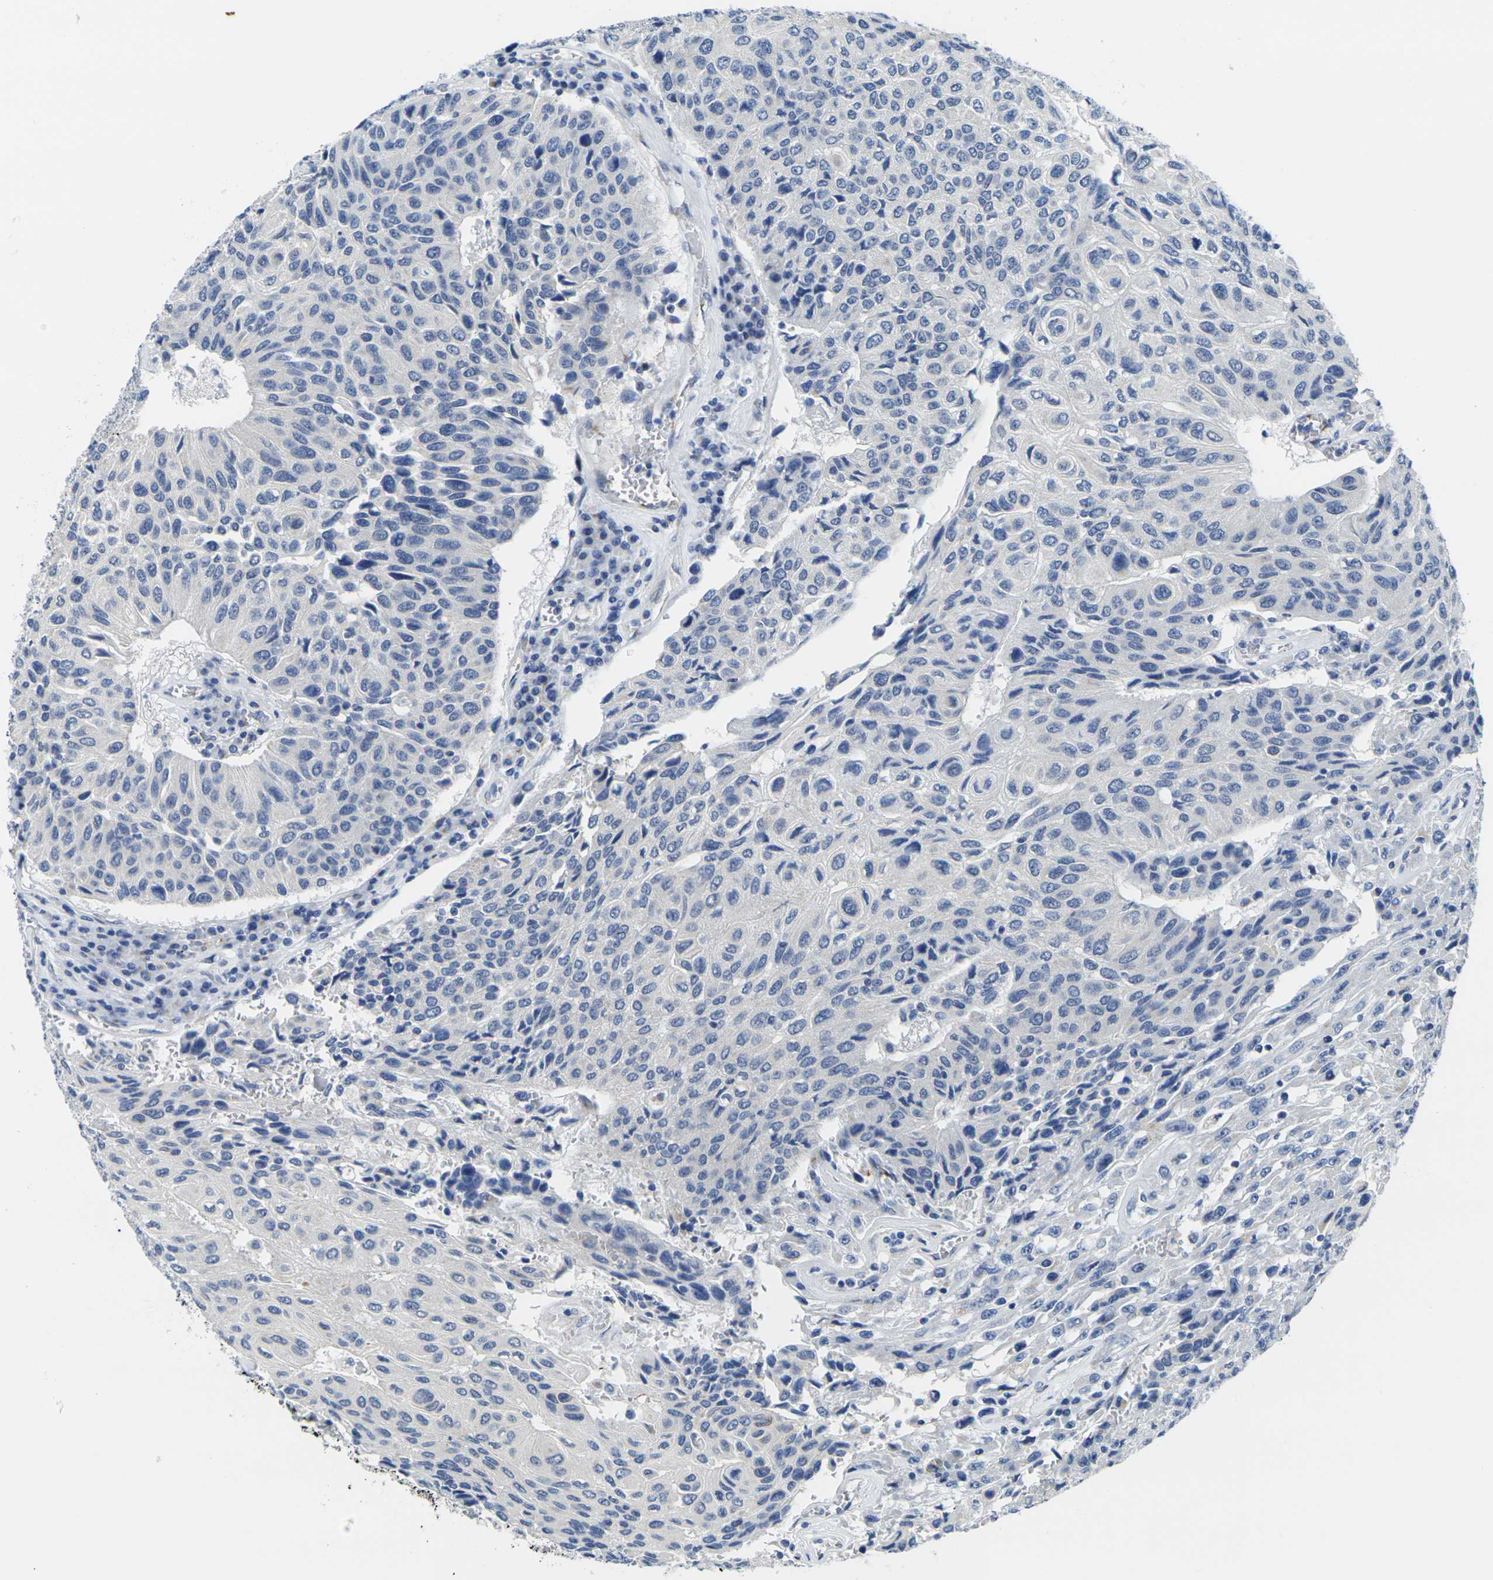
{"staining": {"intensity": "negative", "quantity": "none", "location": "none"}, "tissue": "urothelial cancer", "cell_type": "Tumor cells", "image_type": "cancer", "snomed": [{"axis": "morphology", "description": "Urothelial carcinoma, High grade"}, {"axis": "topography", "description": "Urinary bladder"}], "caption": "IHC histopathology image of neoplastic tissue: urothelial cancer stained with DAB displays no significant protein positivity in tumor cells.", "gene": "CRK", "patient": {"sex": "male", "age": 66}}